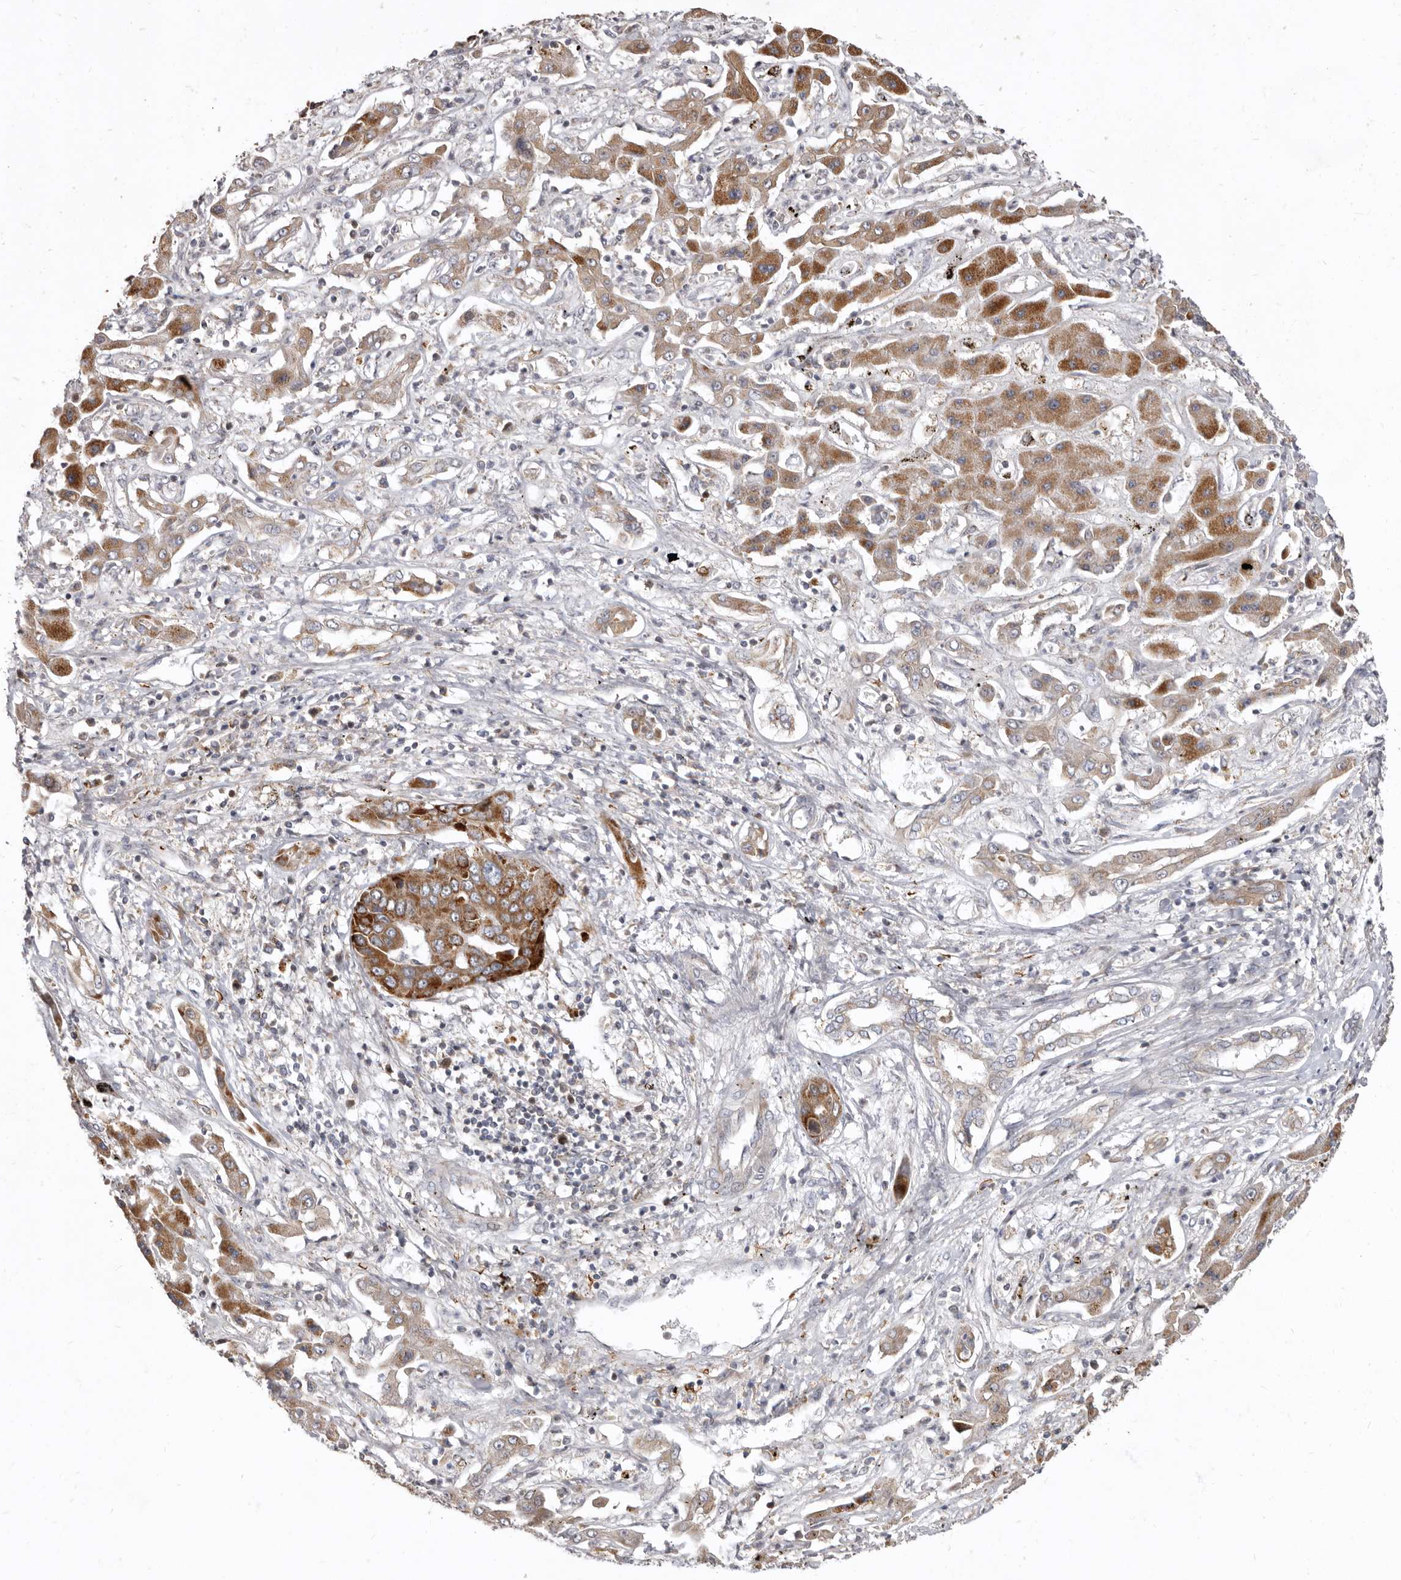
{"staining": {"intensity": "strong", "quantity": "<25%", "location": "cytoplasmic/membranous"}, "tissue": "liver cancer", "cell_type": "Tumor cells", "image_type": "cancer", "snomed": [{"axis": "morphology", "description": "Cholangiocarcinoma"}, {"axis": "topography", "description": "Liver"}], "caption": "Liver cancer (cholangiocarcinoma) stained with a brown dye shows strong cytoplasmic/membranous positive expression in approximately <25% of tumor cells.", "gene": "SMC4", "patient": {"sex": "male", "age": 67}}